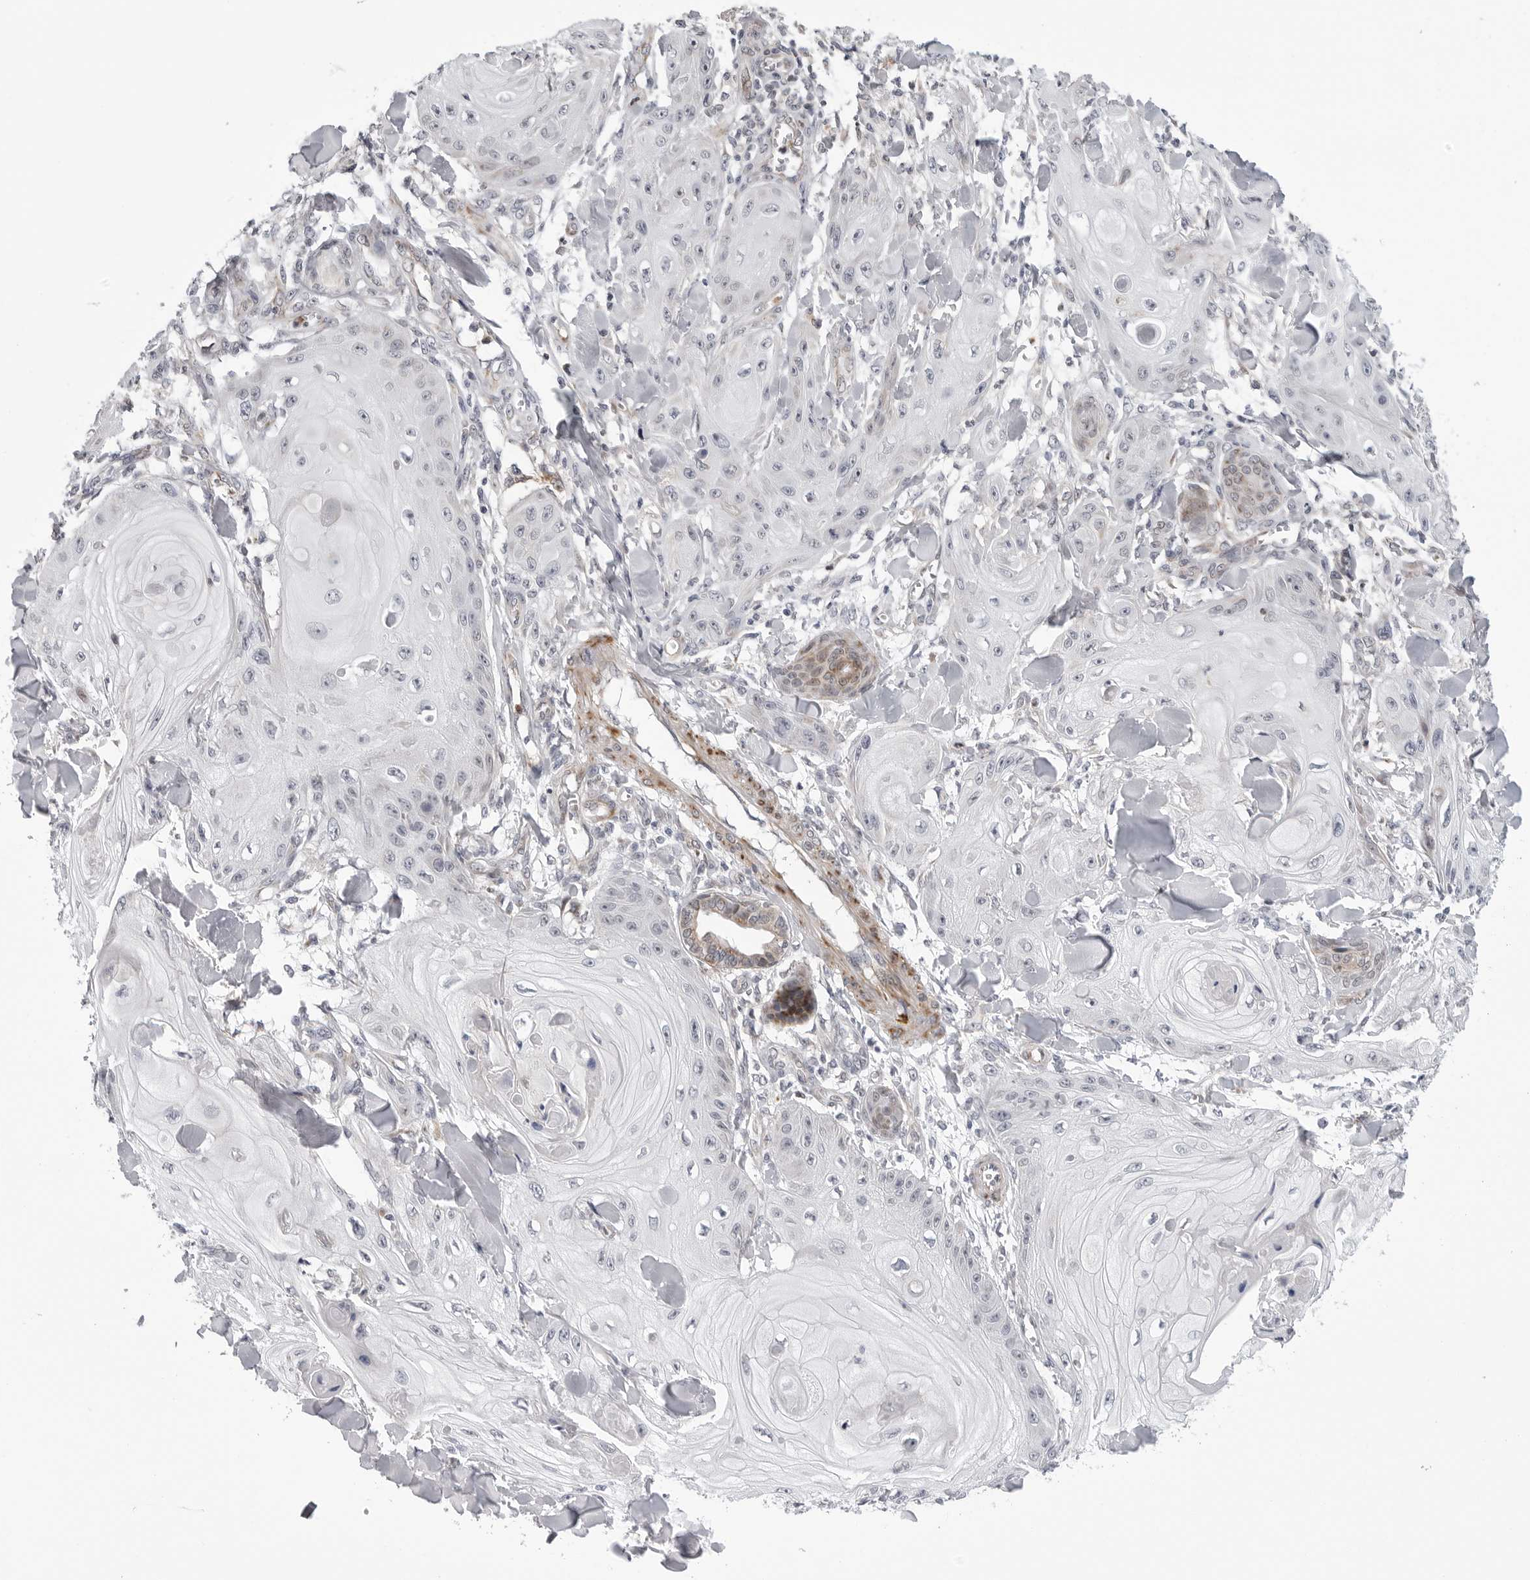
{"staining": {"intensity": "negative", "quantity": "none", "location": "none"}, "tissue": "skin cancer", "cell_type": "Tumor cells", "image_type": "cancer", "snomed": [{"axis": "morphology", "description": "Squamous cell carcinoma, NOS"}, {"axis": "topography", "description": "Skin"}], "caption": "Immunohistochemical staining of human skin cancer exhibits no significant staining in tumor cells. The staining was performed using DAB to visualize the protein expression in brown, while the nuclei were stained in blue with hematoxylin (Magnification: 20x).", "gene": "CDK20", "patient": {"sex": "male", "age": 74}}